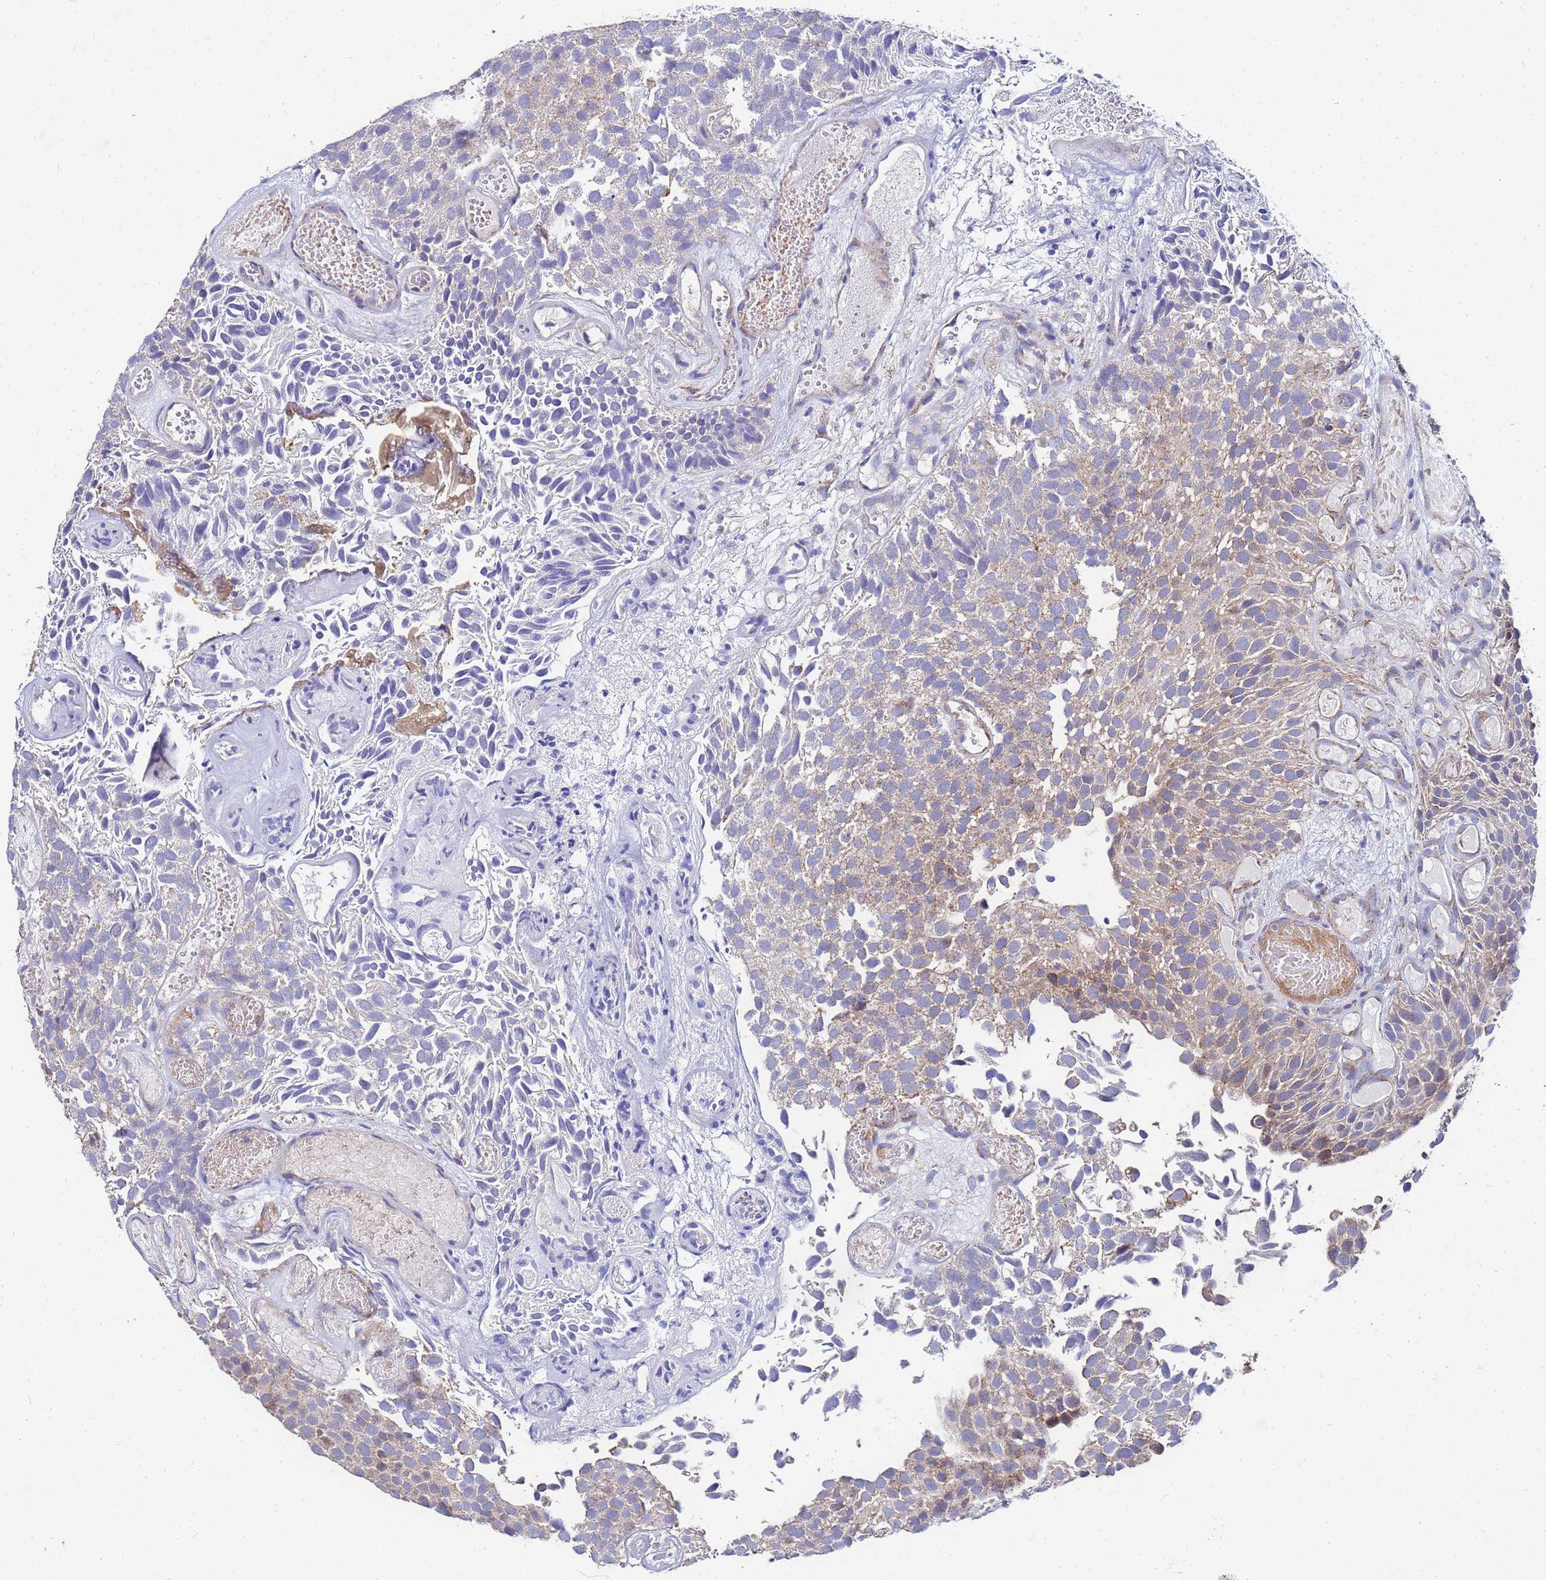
{"staining": {"intensity": "moderate", "quantity": "25%-75%", "location": "cytoplasmic/membranous"}, "tissue": "urothelial cancer", "cell_type": "Tumor cells", "image_type": "cancer", "snomed": [{"axis": "morphology", "description": "Urothelial carcinoma, Low grade"}, {"axis": "topography", "description": "Urinary bladder"}], "caption": "The histopathology image demonstrates immunohistochemical staining of urothelial cancer. There is moderate cytoplasmic/membranous staining is appreciated in about 25%-75% of tumor cells.", "gene": "FAHD2A", "patient": {"sex": "male", "age": 89}}